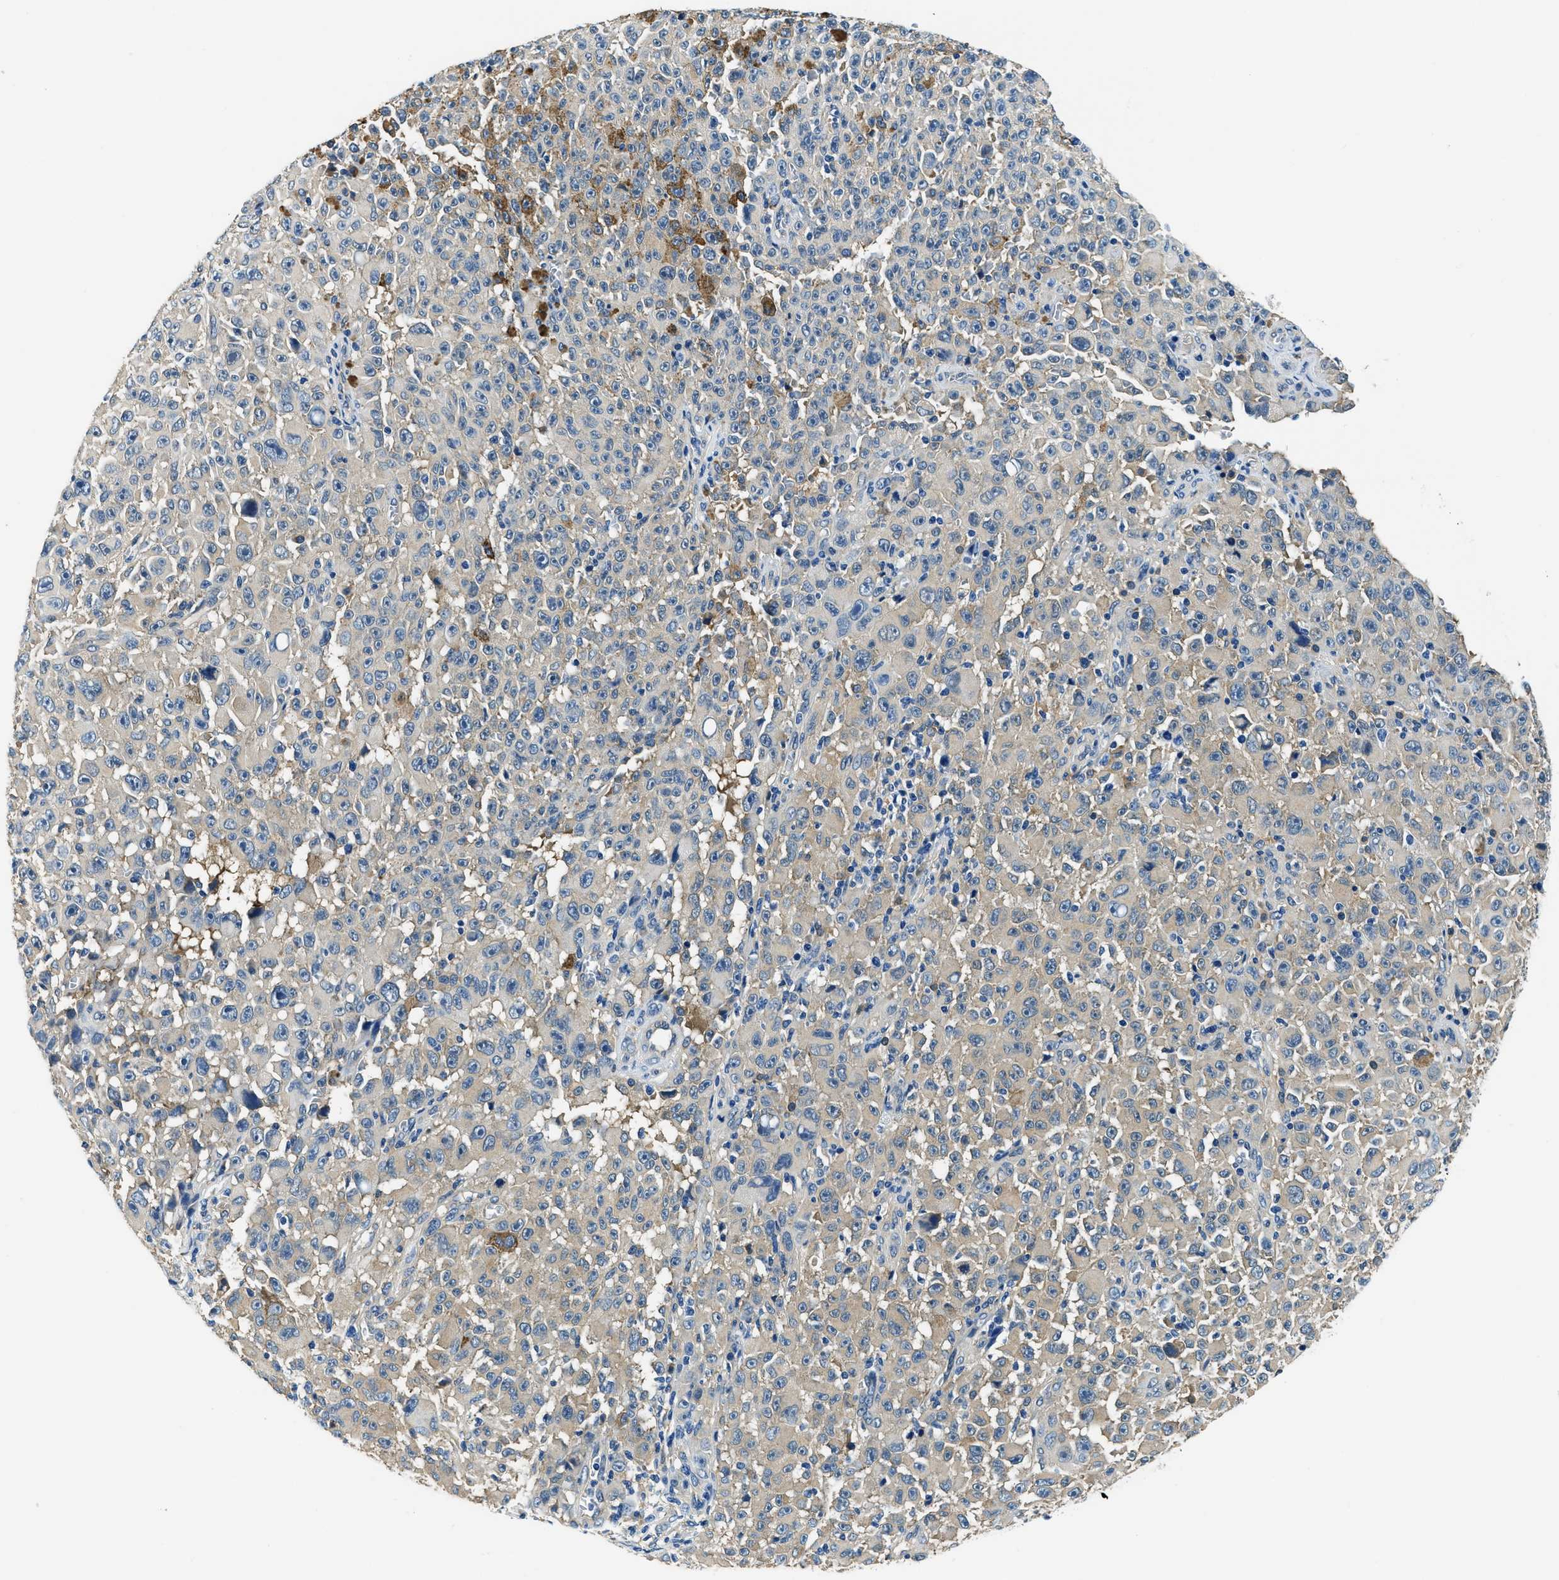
{"staining": {"intensity": "moderate", "quantity": "<25%", "location": "cytoplasmic/membranous"}, "tissue": "melanoma", "cell_type": "Tumor cells", "image_type": "cancer", "snomed": [{"axis": "morphology", "description": "Malignant melanoma, NOS"}, {"axis": "topography", "description": "Skin"}], "caption": "Malignant melanoma stained for a protein (brown) demonstrates moderate cytoplasmic/membranous positive expression in approximately <25% of tumor cells.", "gene": "TWF1", "patient": {"sex": "female", "age": 82}}